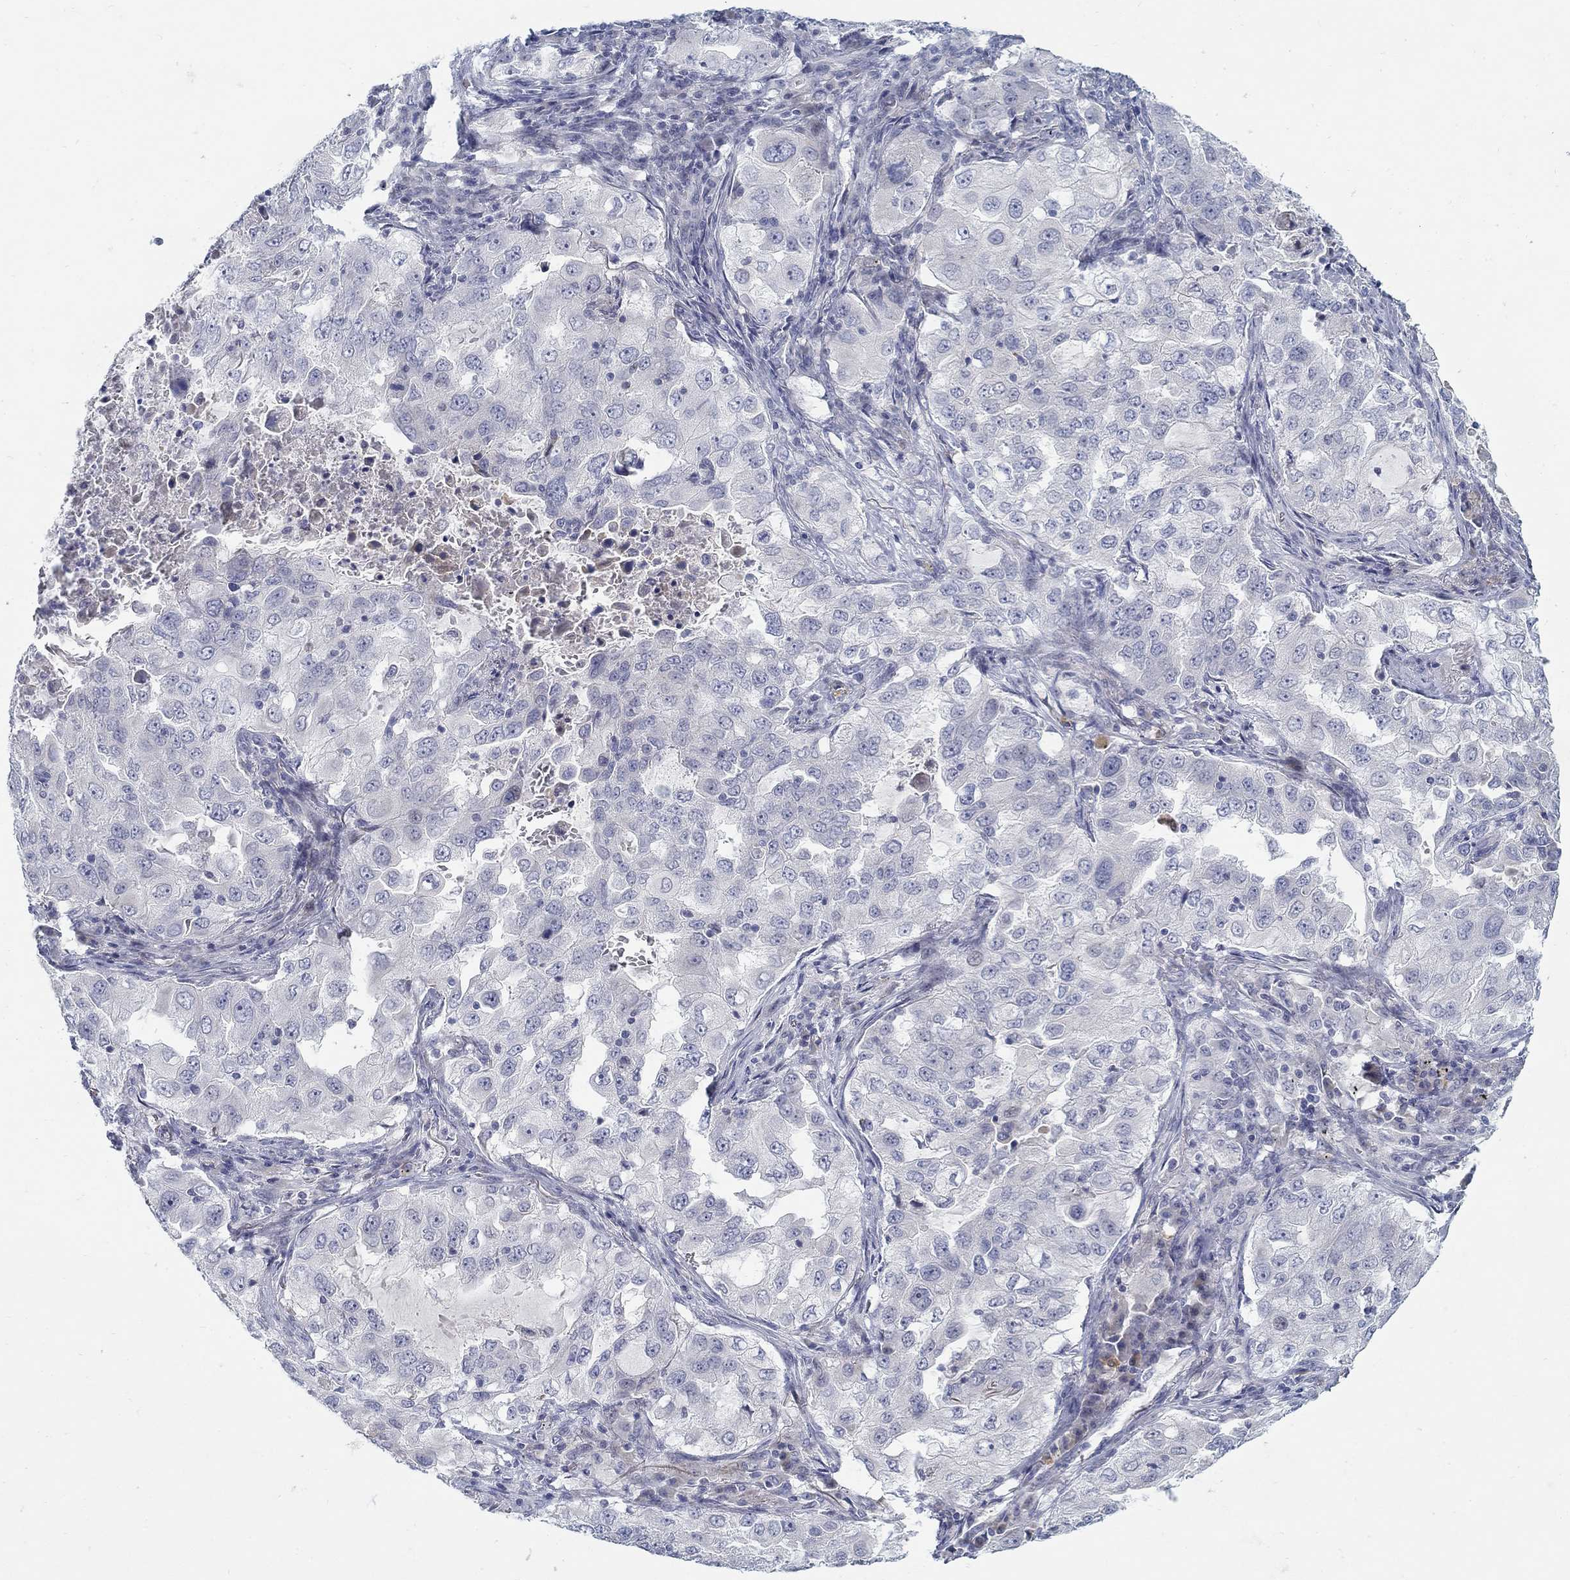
{"staining": {"intensity": "negative", "quantity": "none", "location": "none"}, "tissue": "lung cancer", "cell_type": "Tumor cells", "image_type": "cancer", "snomed": [{"axis": "morphology", "description": "Adenocarcinoma, NOS"}, {"axis": "topography", "description": "Lung"}], "caption": "The image shows no significant positivity in tumor cells of adenocarcinoma (lung).", "gene": "ANO7", "patient": {"sex": "female", "age": 61}}